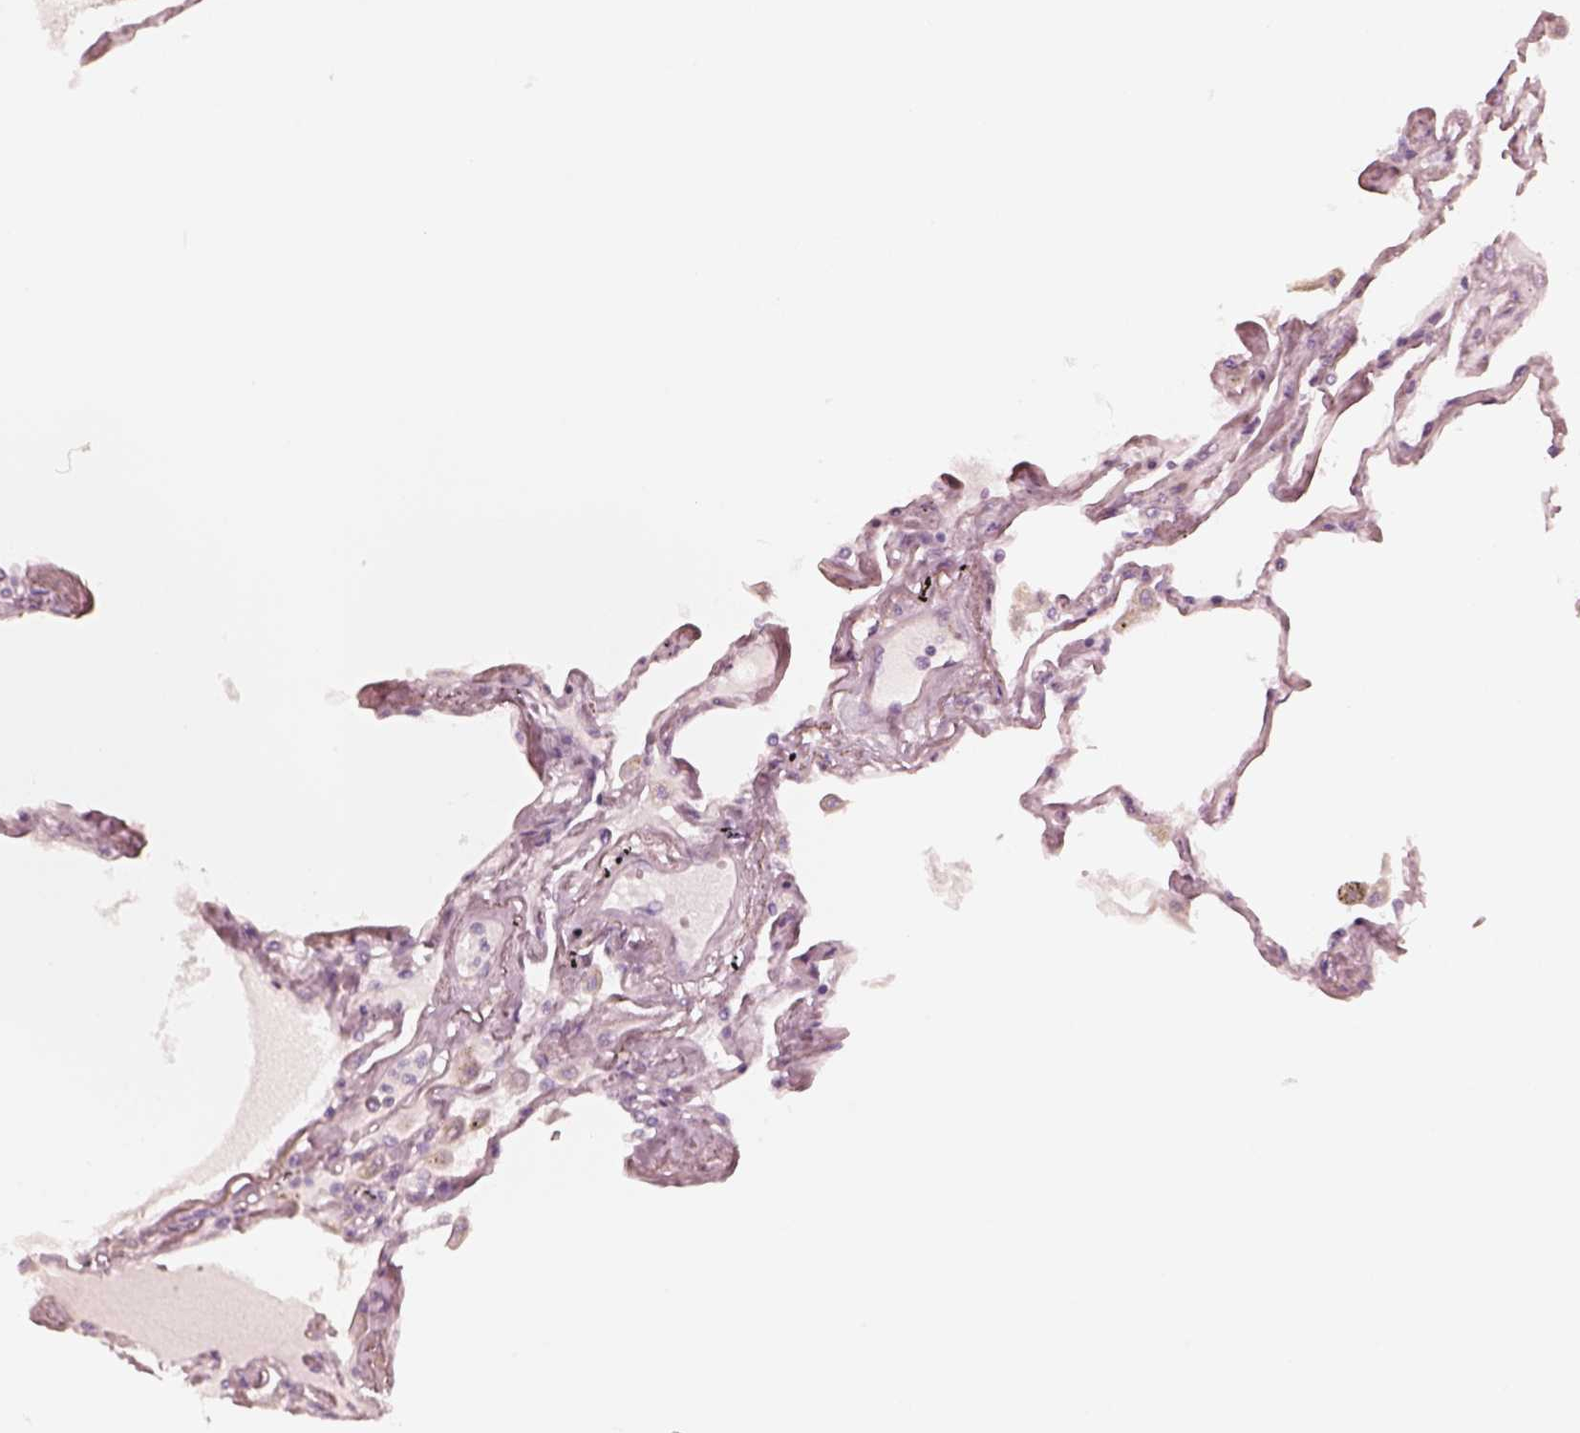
{"staining": {"intensity": "negative", "quantity": "none", "location": "none"}, "tissue": "lung", "cell_type": "Alveolar cells", "image_type": "normal", "snomed": [{"axis": "morphology", "description": "Normal tissue, NOS"}, {"axis": "morphology", "description": "Adenocarcinoma, NOS"}, {"axis": "topography", "description": "Cartilage tissue"}, {"axis": "topography", "description": "Lung"}], "caption": "Immunohistochemistry (IHC) photomicrograph of unremarkable lung: human lung stained with DAB shows no significant protein positivity in alveolar cells.", "gene": "DNAAF9", "patient": {"sex": "female", "age": 67}}